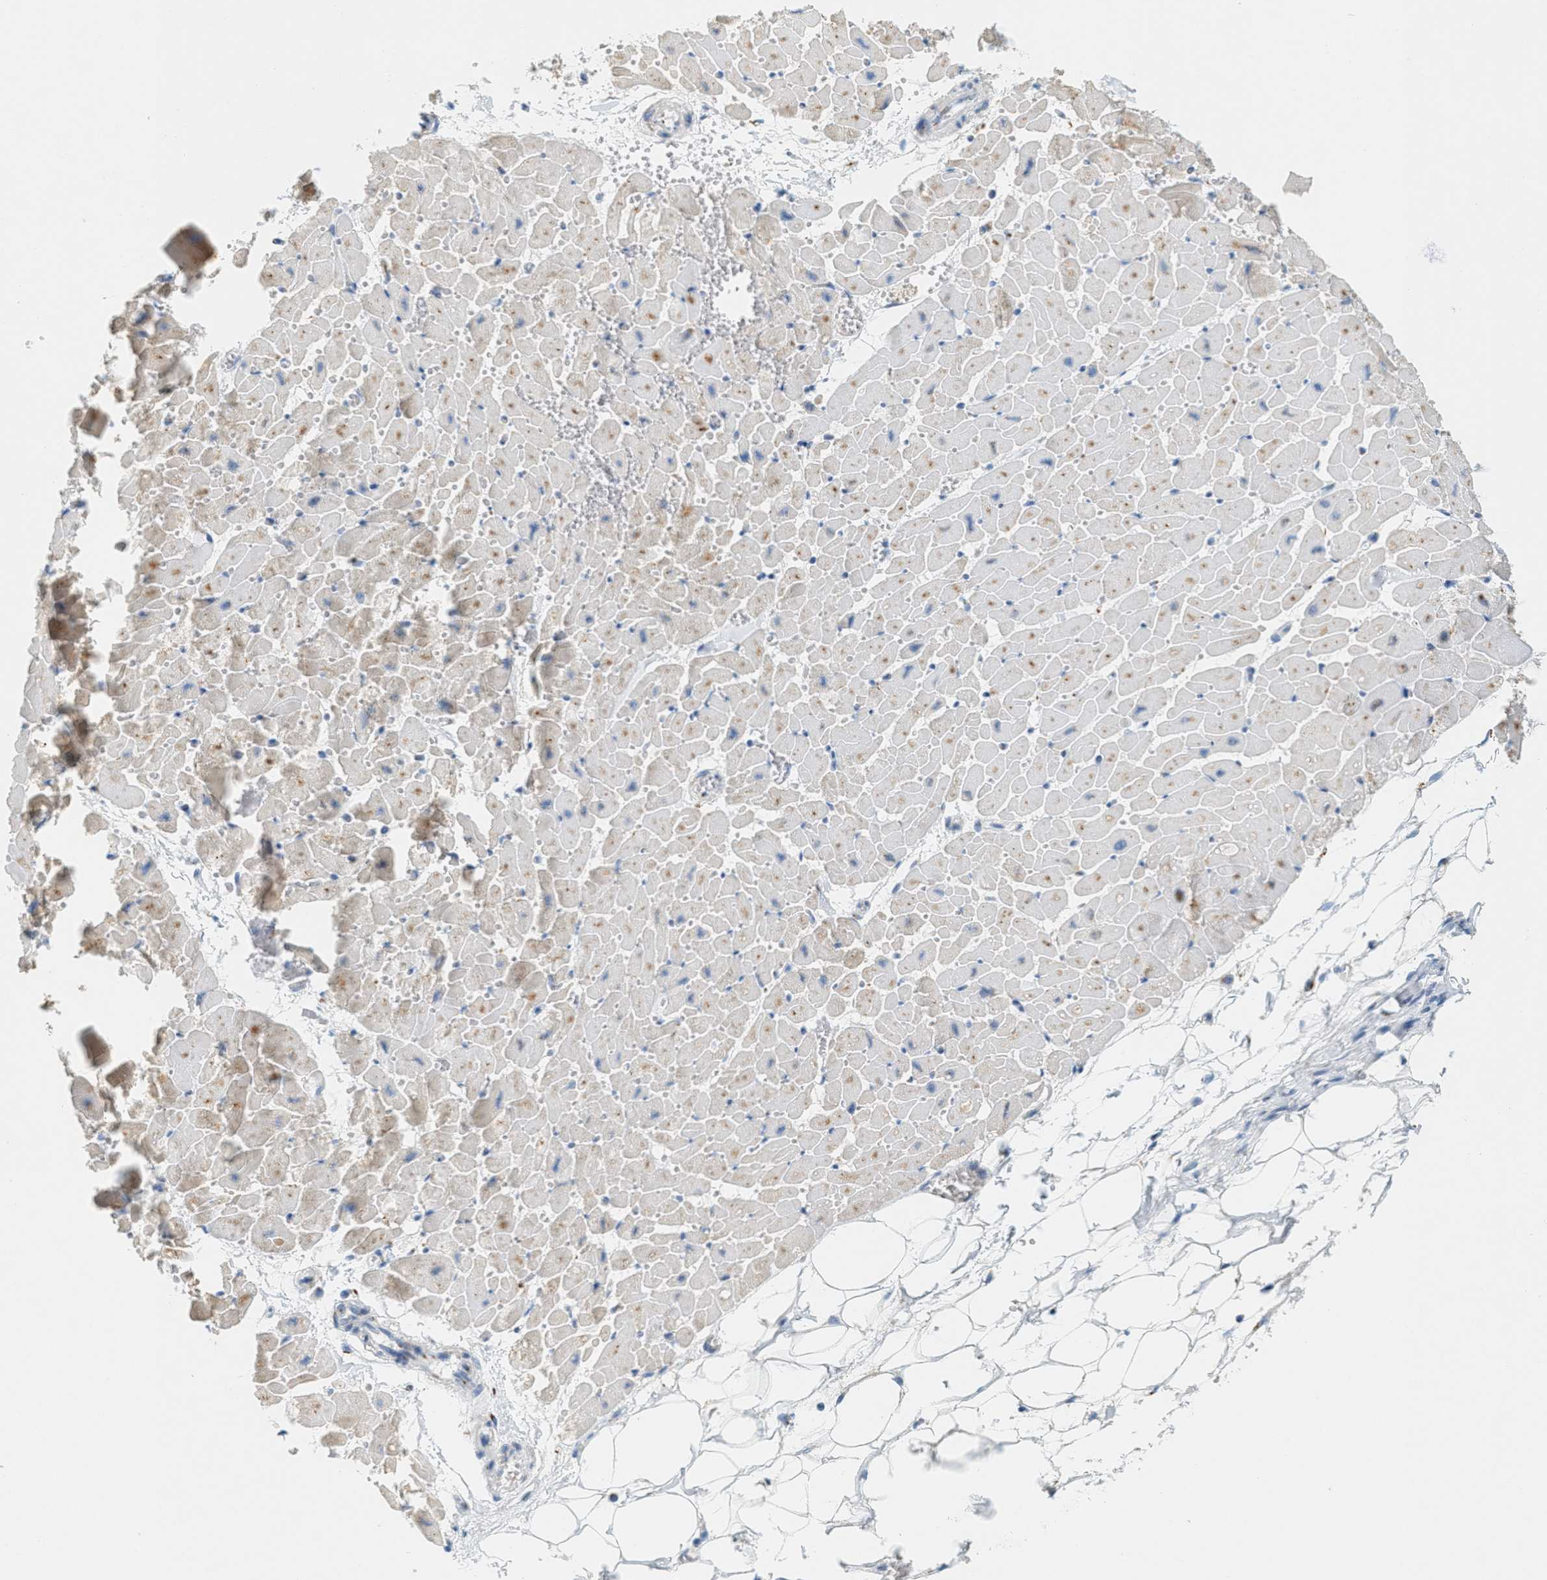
{"staining": {"intensity": "weak", "quantity": "<25%", "location": "cytoplasmic/membranous"}, "tissue": "heart muscle", "cell_type": "Cardiomyocytes", "image_type": "normal", "snomed": [{"axis": "morphology", "description": "Normal tissue, NOS"}, {"axis": "topography", "description": "Heart"}], "caption": "Immunohistochemistry (IHC) micrograph of normal heart muscle: heart muscle stained with DAB reveals no significant protein expression in cardiomyocytes. Nuclei are stained in blue.", "gene": "ENTPD4", "patient": {"sex": "female", "age": 19}}